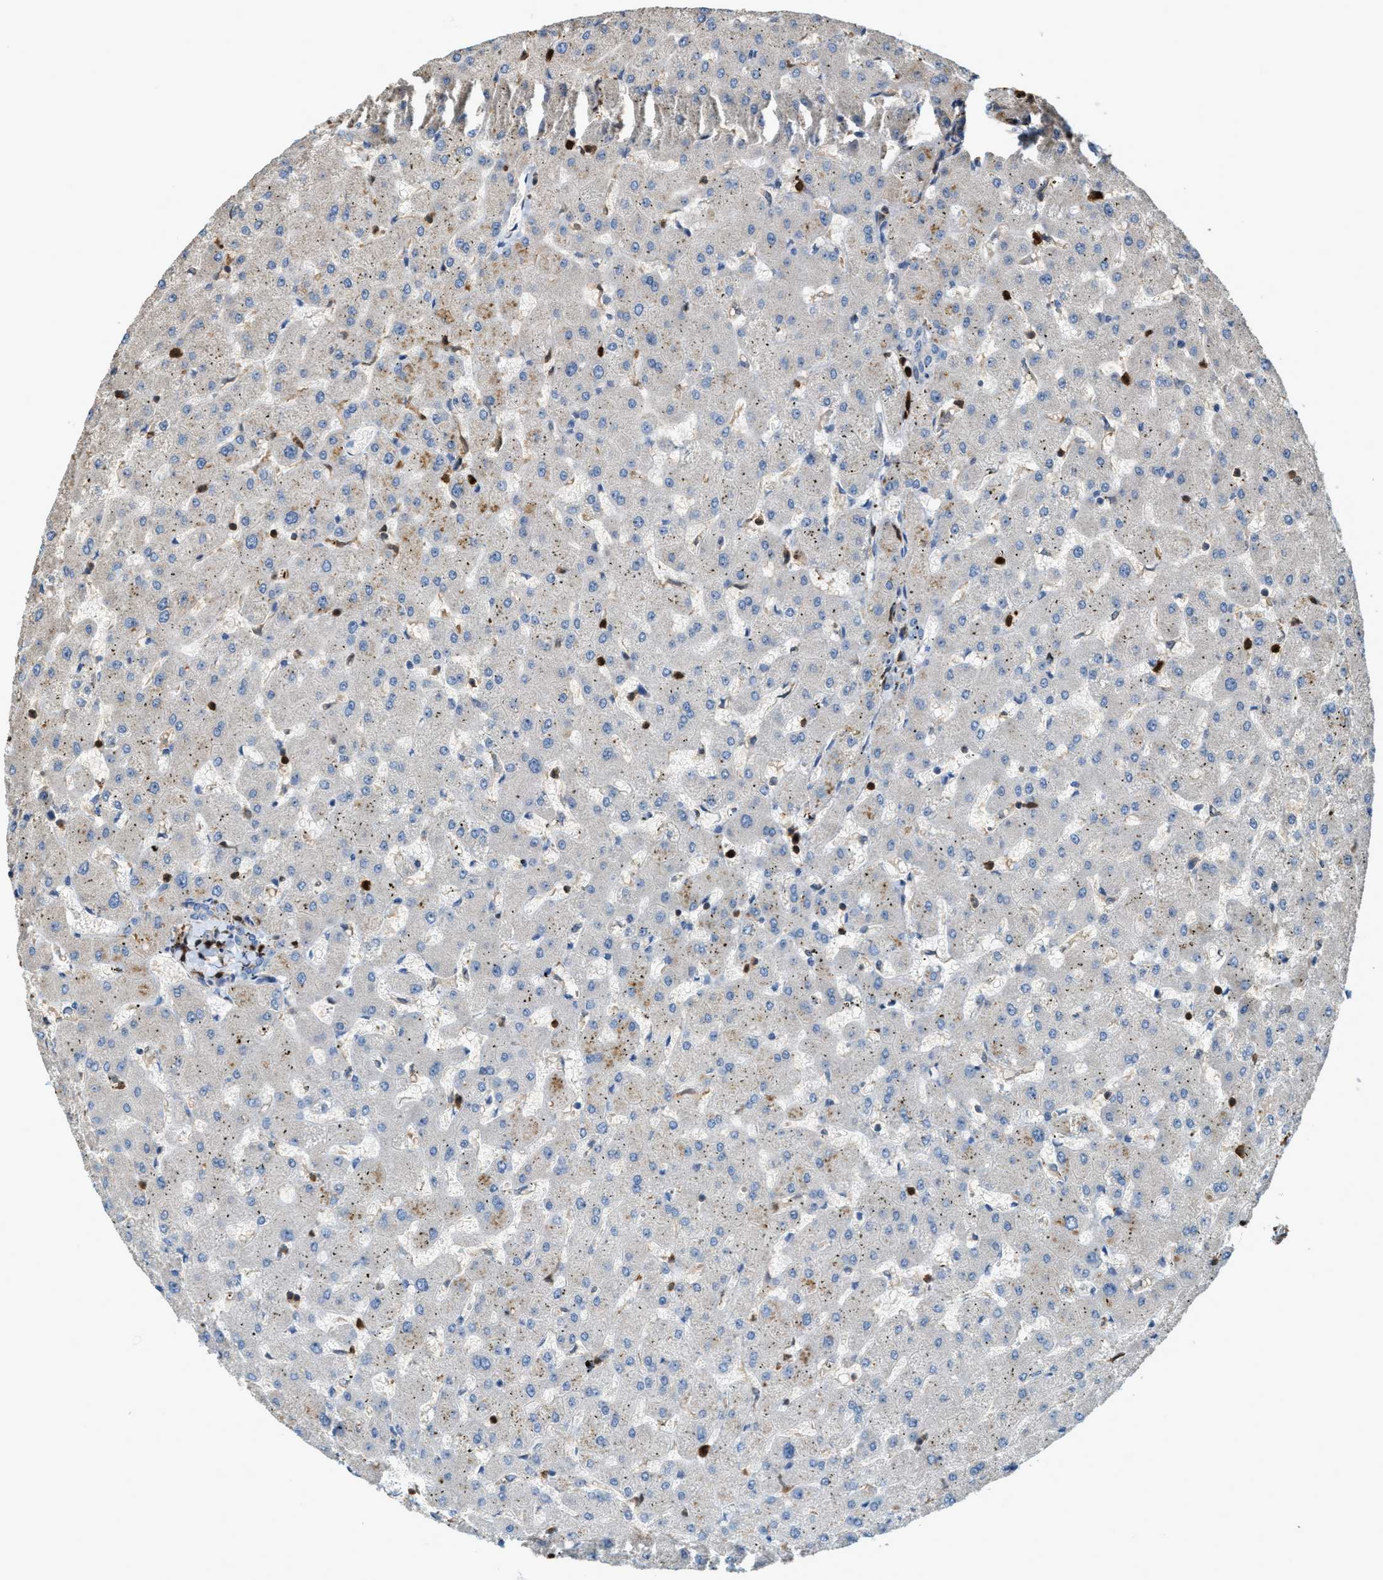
{"staining": {"intensity": "negative", "quantity": "none", "location": "none"}, "tissue": "liver", "cell_type": "Cholangiocytes", "image_type": "normal", "snomed": [{"axis": "morphology", "description": "Normal tissue, NOS"}, {"axis": "topography", "description": "Liver"}], "caption": "High magnification brightfield microscopy of unremarkable liver stained with DAB (3,3'-diaminobenzidine) (brown) and counterstained with hematoxylin (blue): cholangiocytes show no significant staining. (Brightfield microscopy of DAB (3,3'-diaminobenzidine) IHC at high magnification).", "gene": "SERPINB5", "patient": {"sex": "female", "age": 63}}